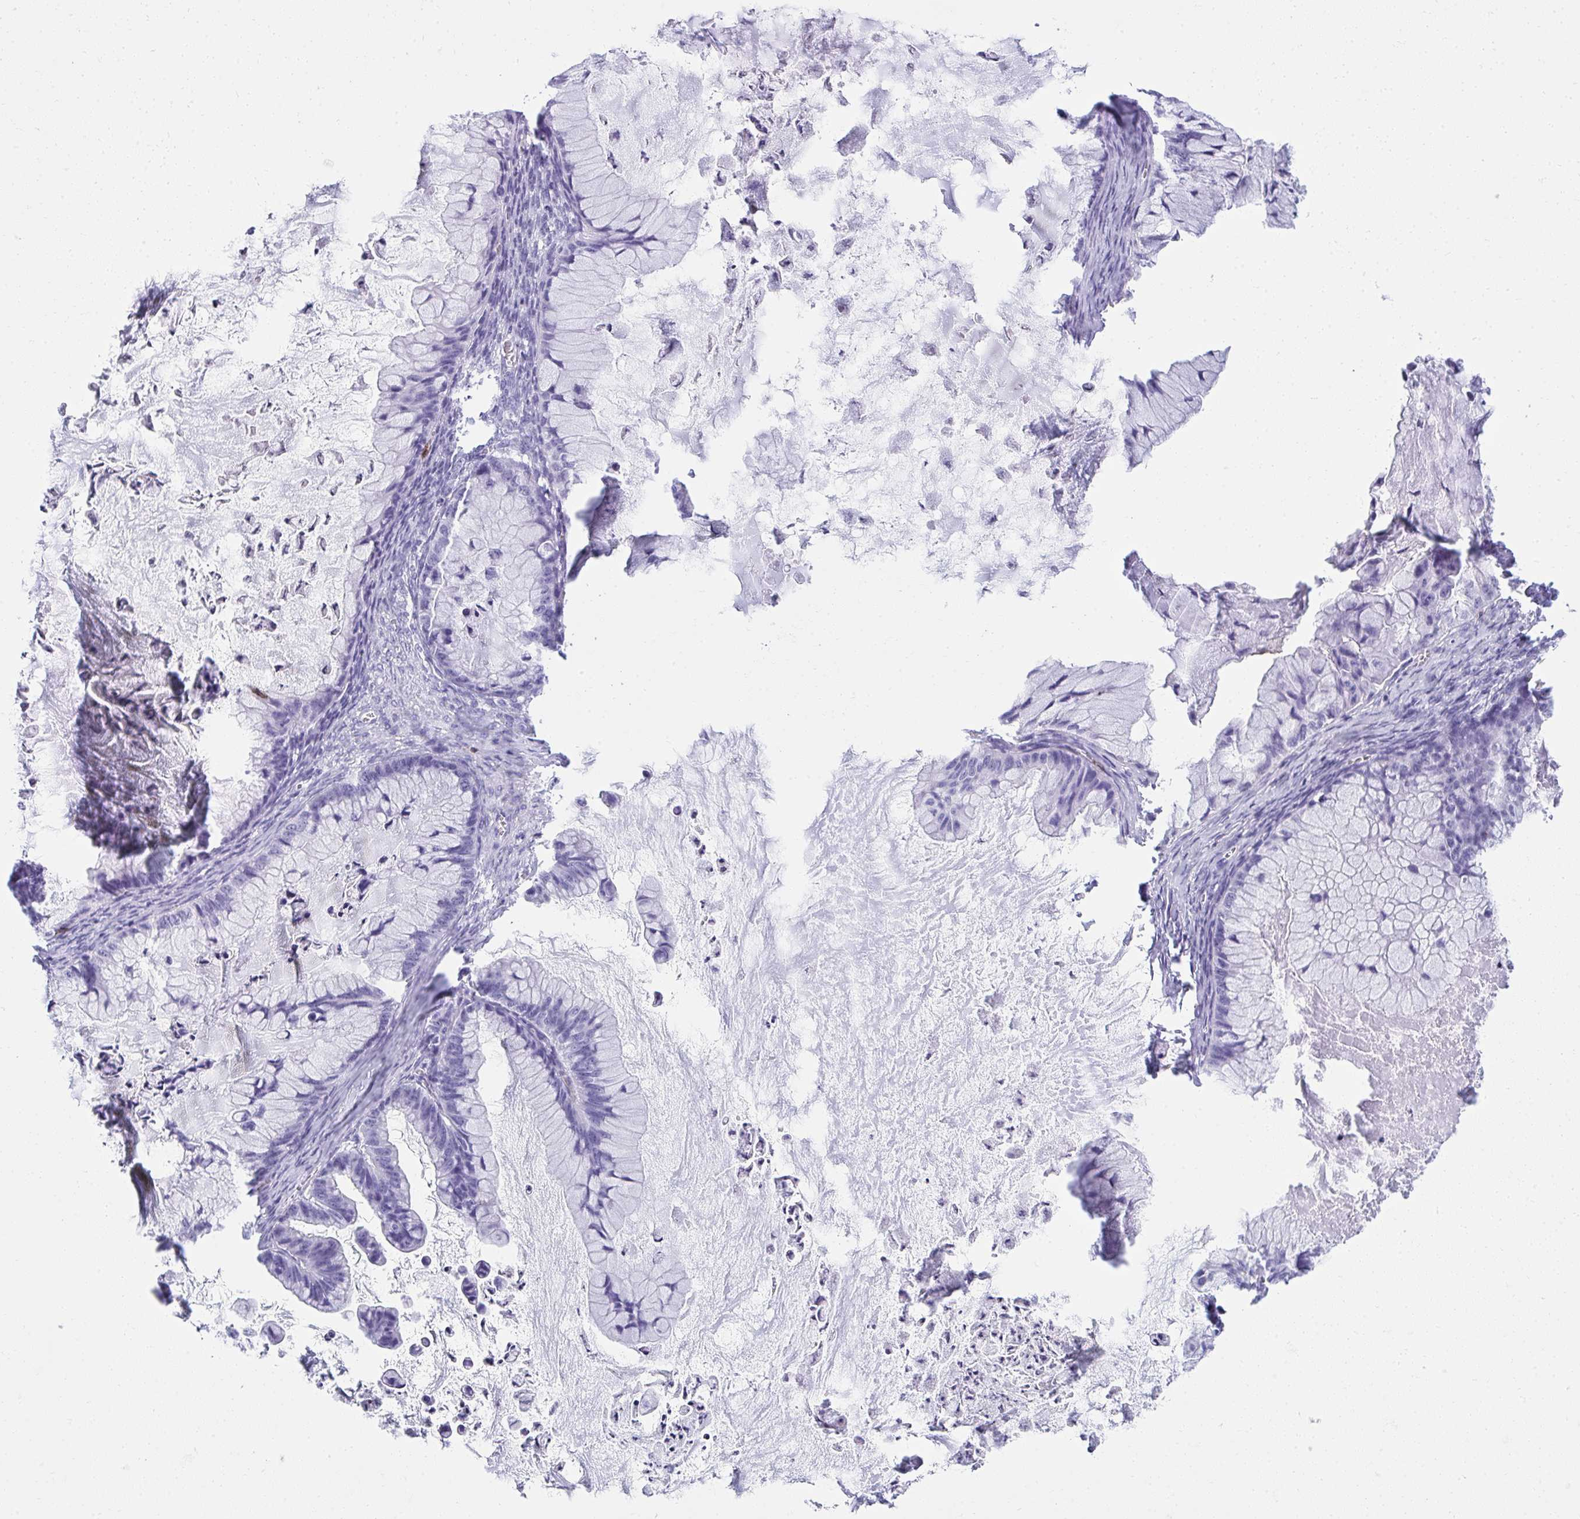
{"staining": {"intensity": "negative", "quantity": "none", "location": "none"}, "tissue": "ovarian cancer", "cell_type": "Tumor cells", "image_type": "cancer", "snomed": [{"axis": "morphology", "description": "Cystadenocarcinoma, mucinous, NOS"}, {"axis": "topography", "description": "Ovary"}], "caption": "DAB (3,3'-diaminobenzidine) immunohistochemical staining of human ovarian cancer (mucinous cystadenocarcinoma) demonstrates no significant expression in tumor cells. Nuclei are stained in blue.", "gene": "SPN", "patient": {"sex": "female", "age": 72}}